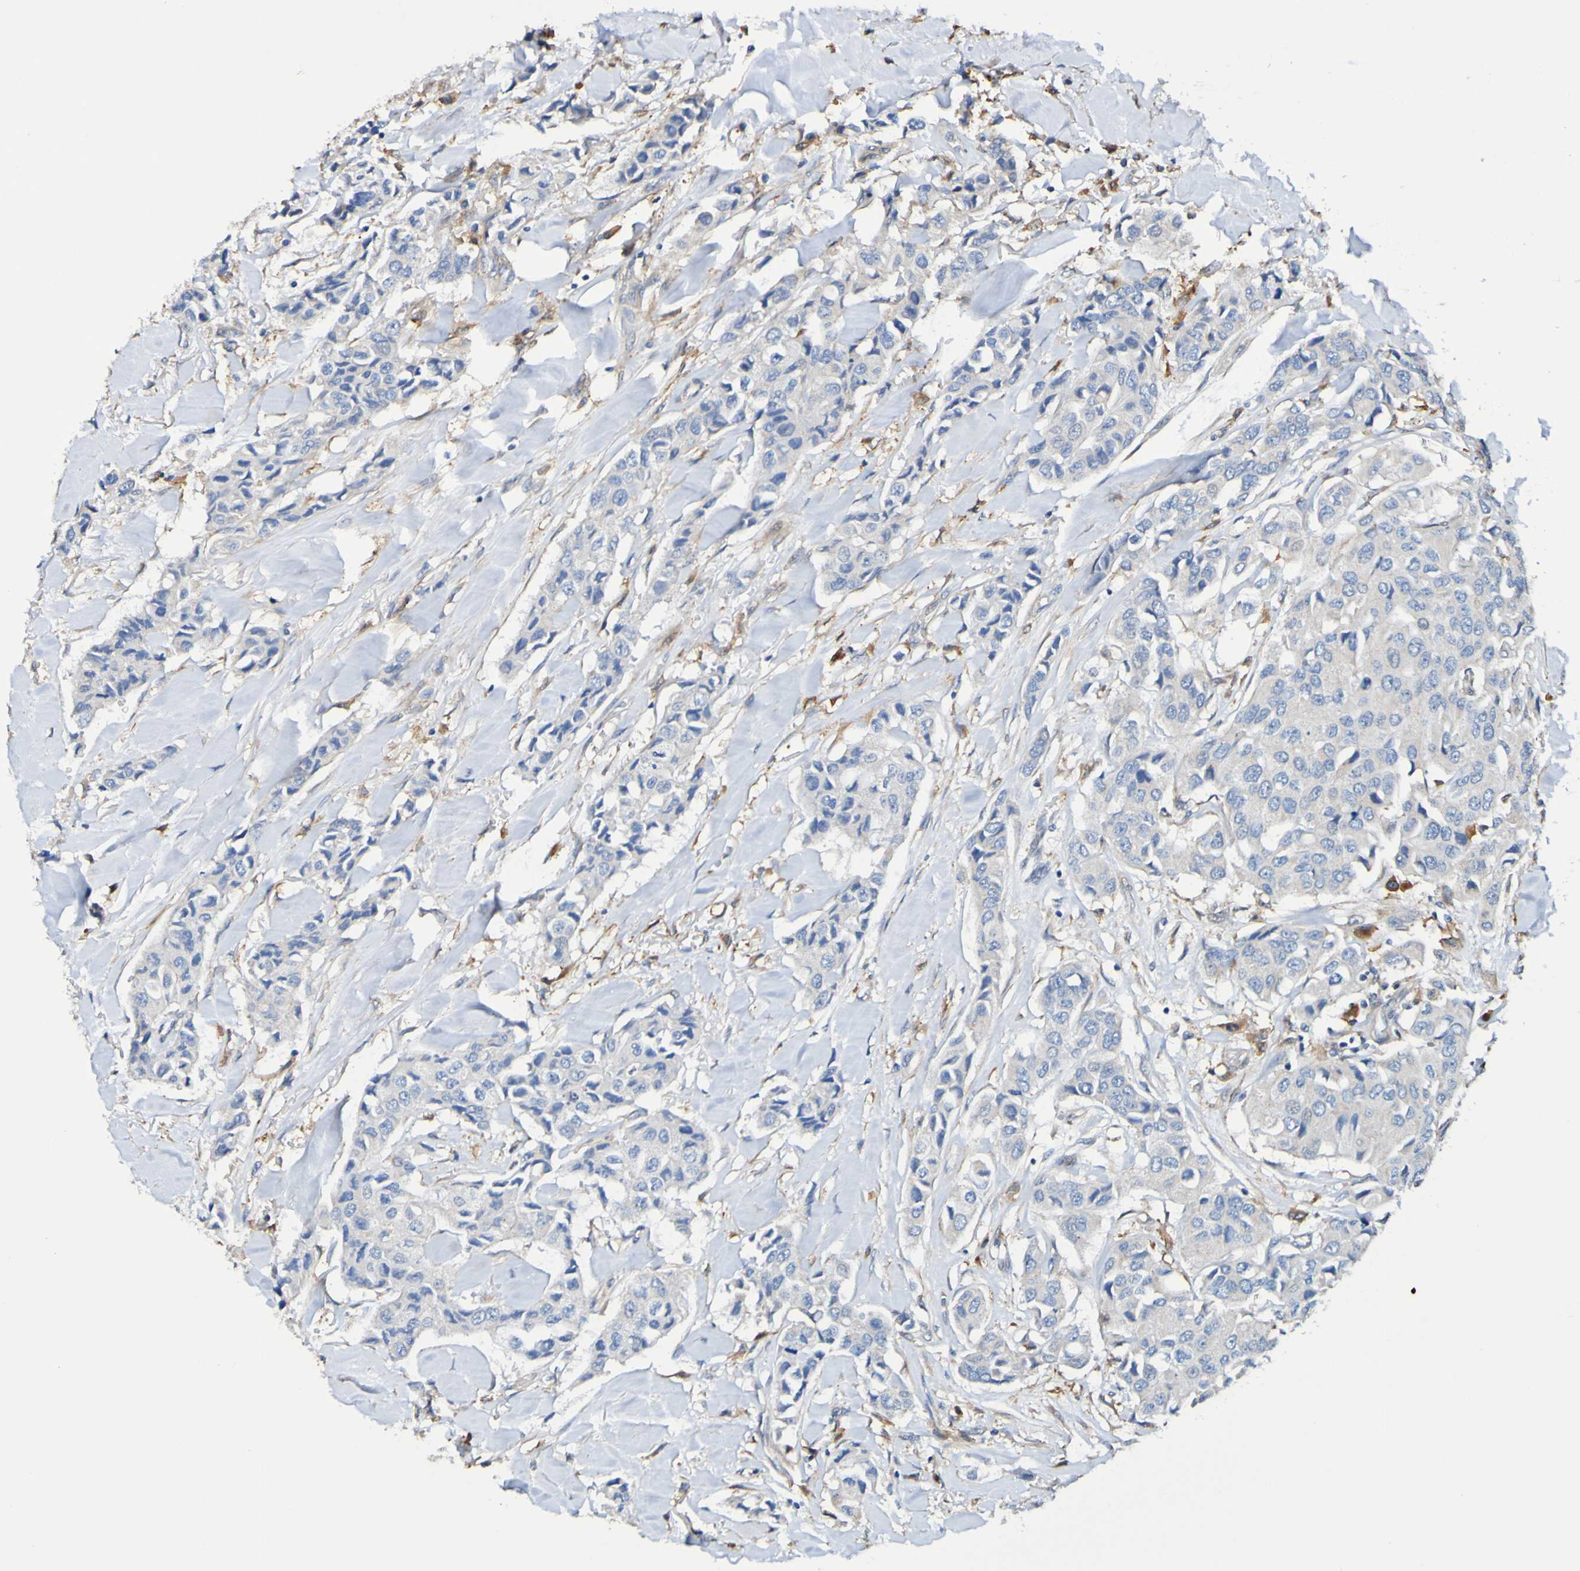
{"staining": {"intensity": "negative", "quantity": "none", "location": "none"}, "tissue": "breast cancer", "cell_type": "Tumor cells", "image_type": "cancer", "snomed": [{"axis": "morphology", "description": "Duct carcinoma"}, {"axis": "topography", "description": "Breast"}], "caption": "Tumor cells are negative for protein expression in human intraductal carcinoma (breast). (Immunohistochemistry (ihc), brightfield microscopy, high magnification).", "gene": "METAP2", "patient": {"sex": "female", "age": 80}}